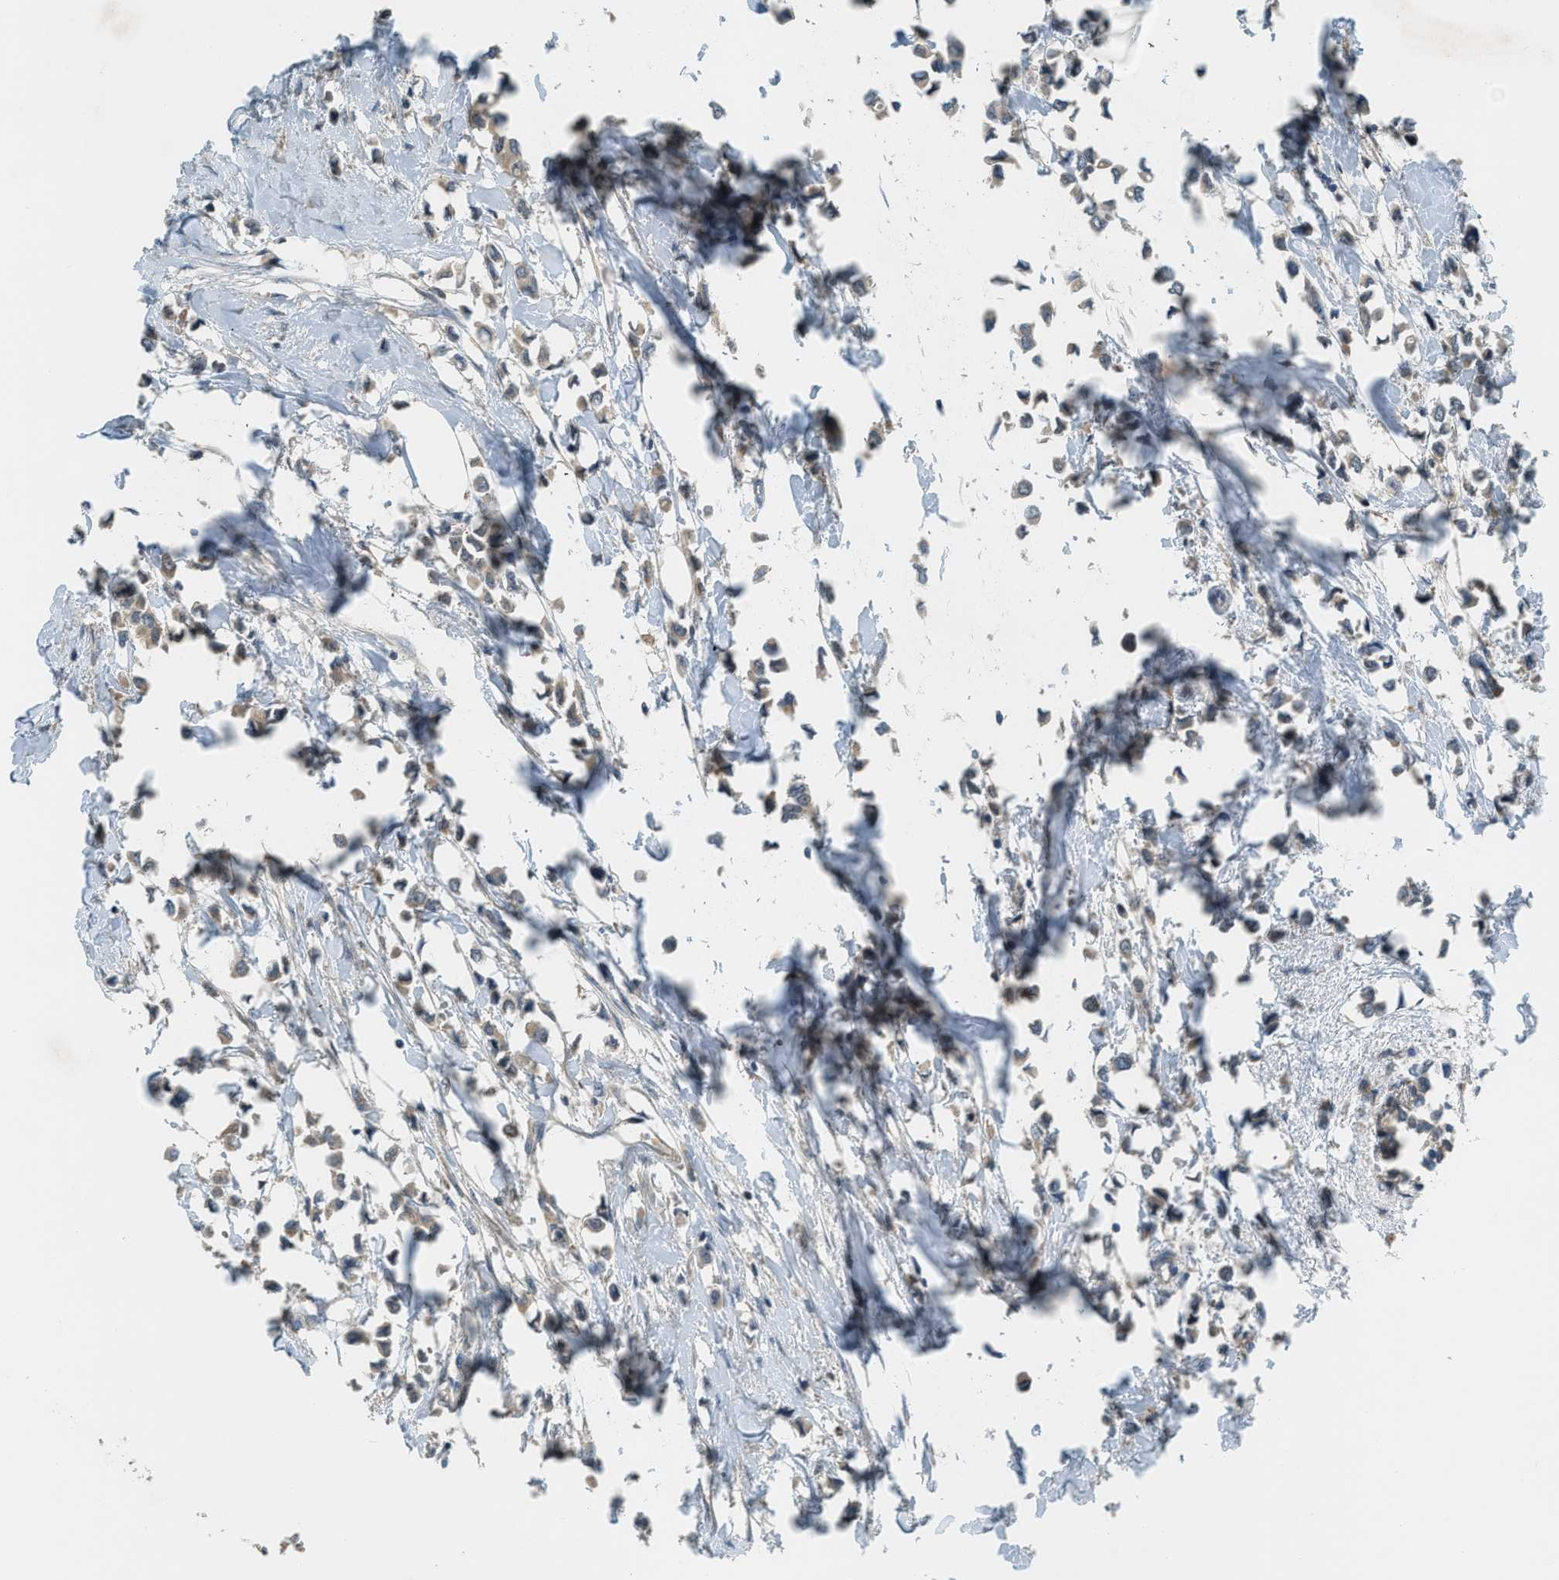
{"staining": {"intensity": "weak", "quantity": "25%-75%", "location": "cytoplasmic/membranous"}, "tissue": "breast cancer", "cell_type": "Tumor cells", "image_type": "cancer", "snomed": [{"axis": "morphology", "description": "Lobular carcinoma"}, {"axis": "topography", "description": "Breast"}], "caption": "A brown stain highlights weak cytoplasmic/membranous staining of a protein in breast cancer (lobular carcinoma) tumor cells.", "gene": "ZNF71", "patient": {"sex": "female", "age": 51}}